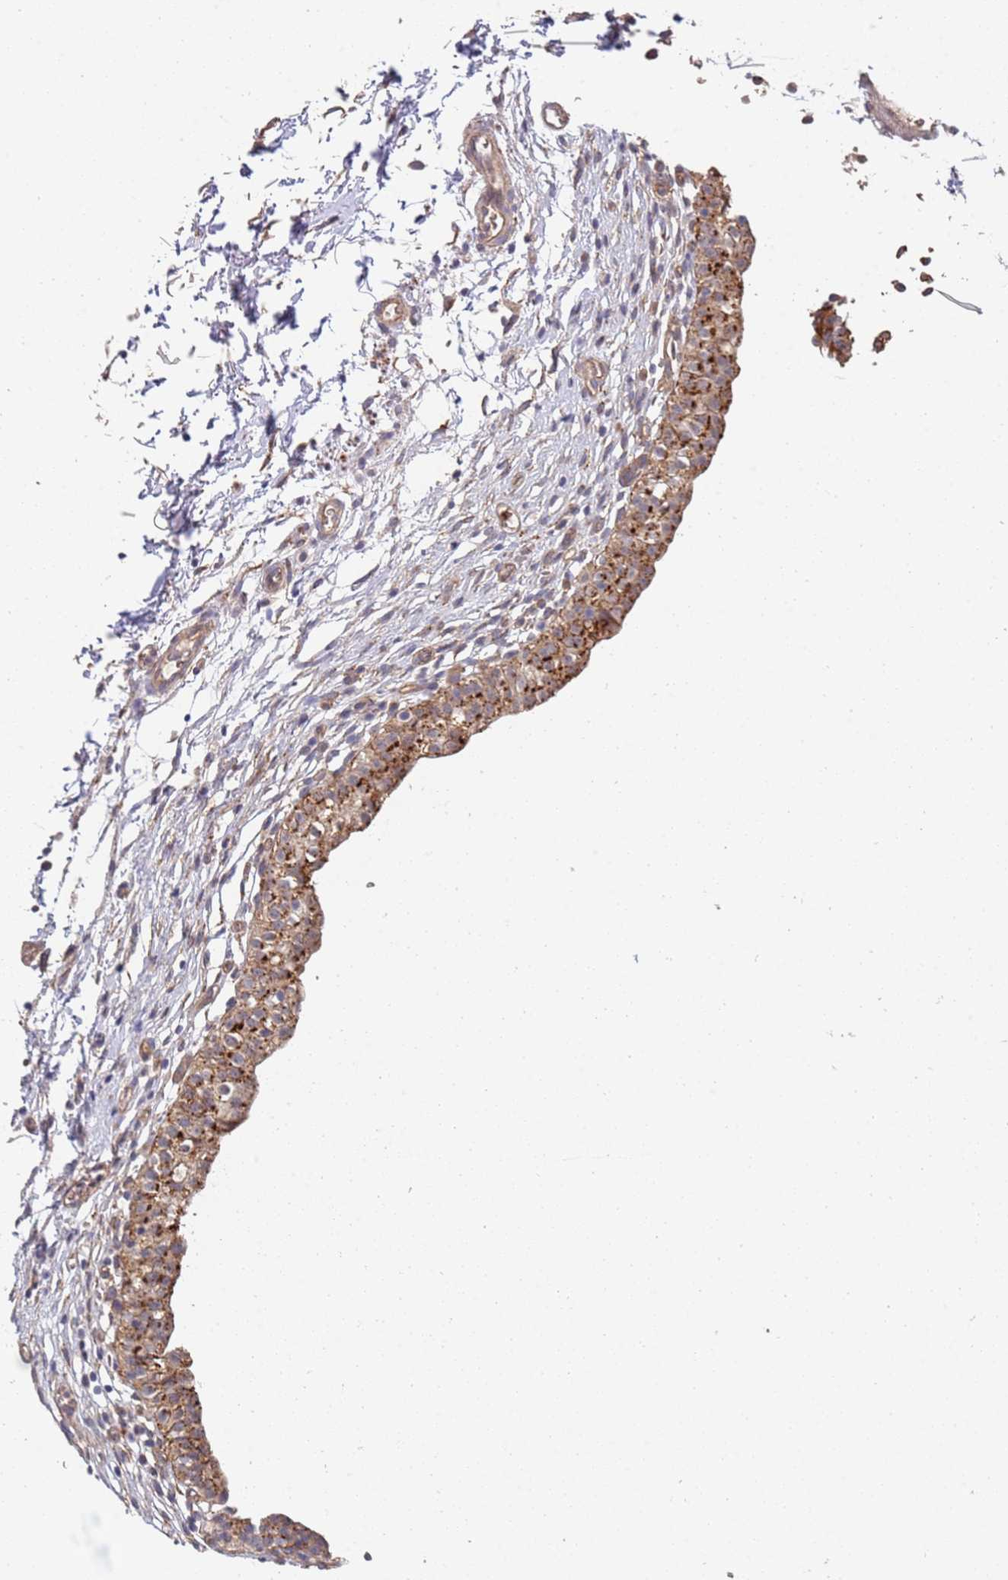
{"staining": {"intensity": "strong", "quantity": ">75%", "location": "cytoplasmic/membranous"}, "tissue": "urinary bladder", "cell_type": "Urothelial cells", "image_type": "normal", "snomed": [{"axis": "morphology", "description": "Normal tissue, NOS"}, {"axis": "topography", "description": "Urinary bladder"}, {"axis": "topography", "description": "Peripheral nerve tissue"}], "caption": "A photomicrograph of urinary bladder stained for a protein displays strong cytoplasmic/membranous brown staining in urothelial cells. (Brightfield microscopy of DAB IHC at high magnification).", "gene": "ABCB6", "patient": {"sex": "male", "age": 55}}